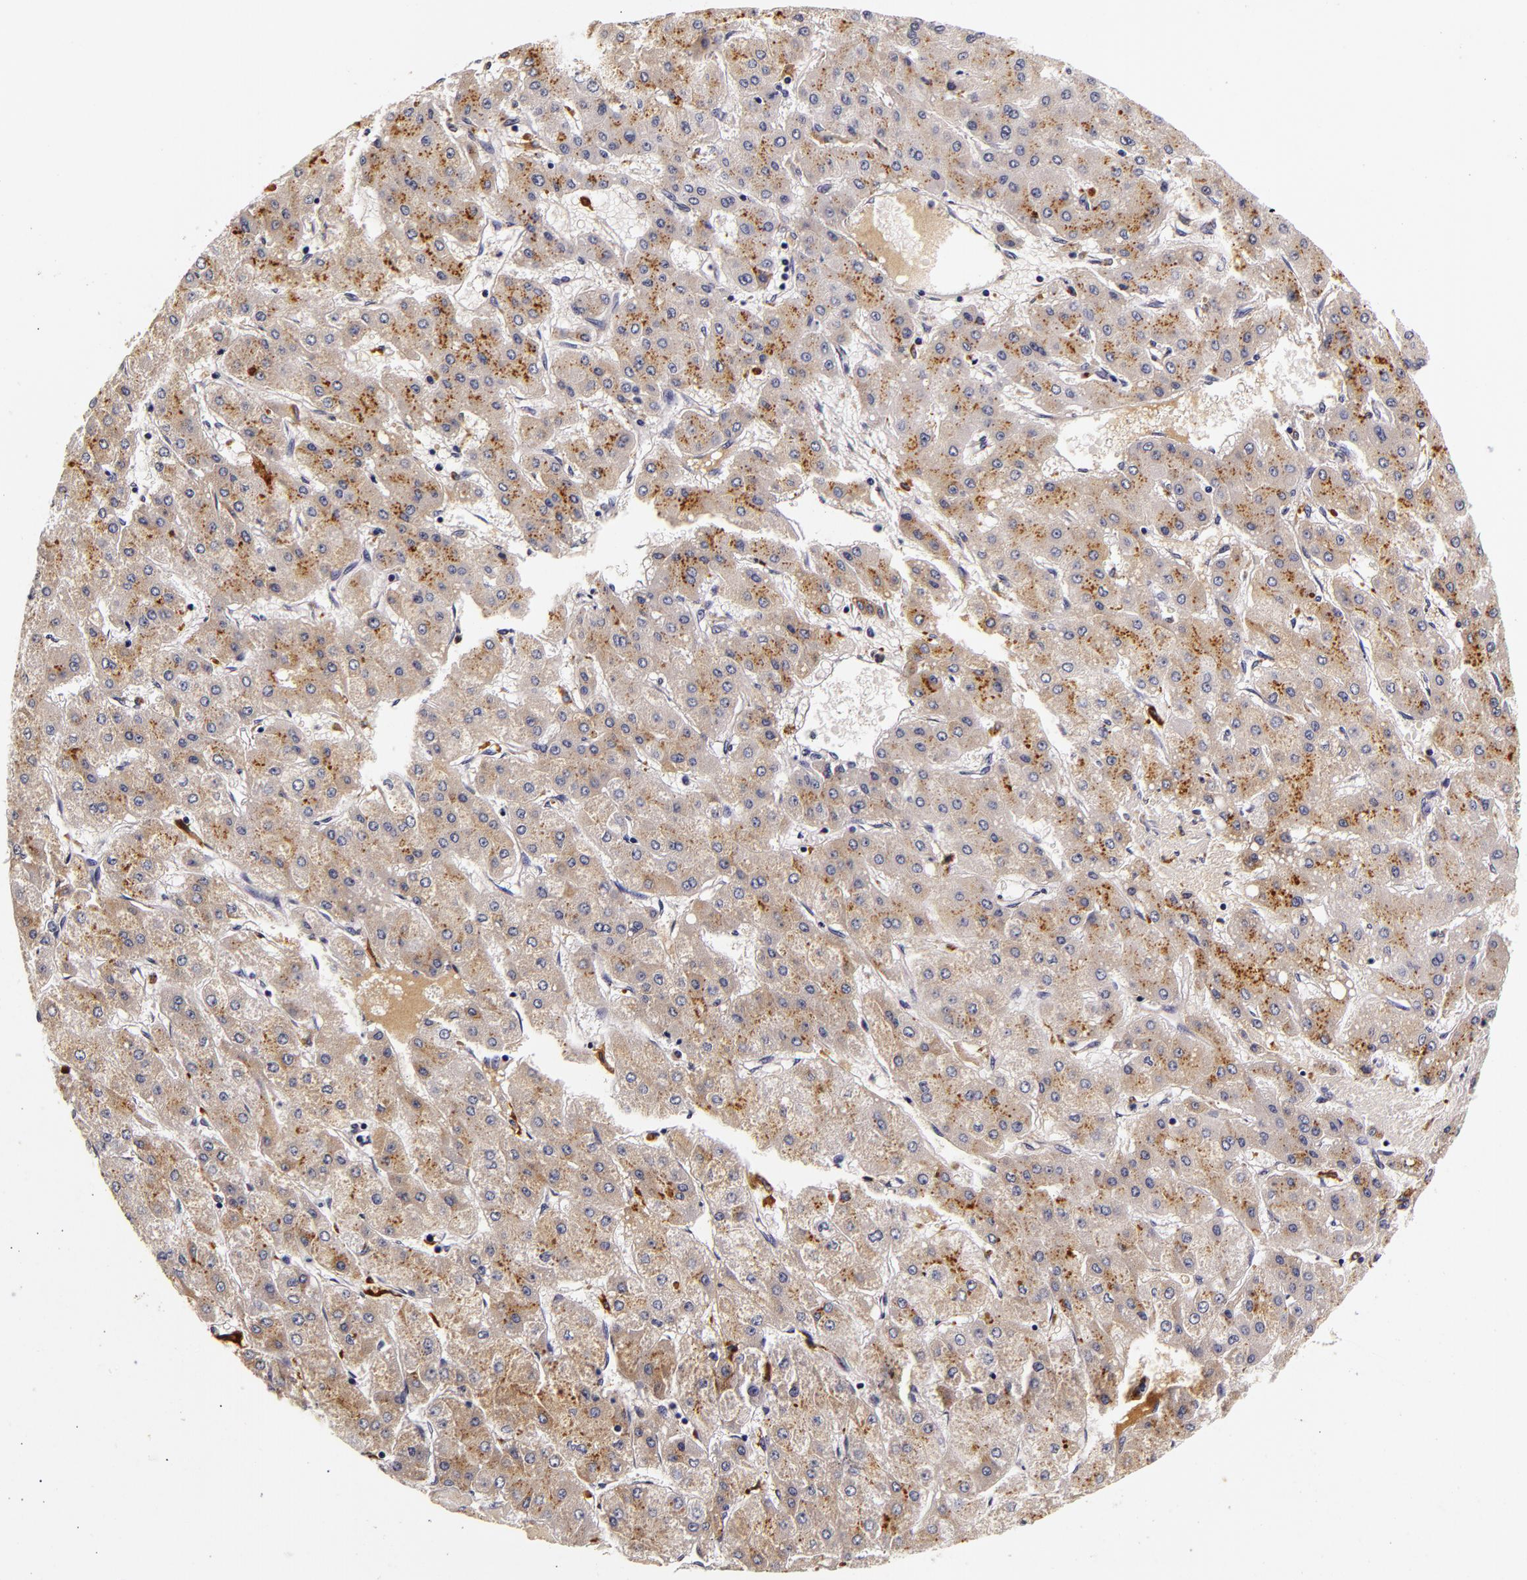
{"staining": {"intensity": "weak", "quantity": ">75%", "location": "cytoplasmic/membranous"}, "tissue": "liver cancer", "cell_type": "Tumor cells", "image_type": "cancer", "snomed": [{"axis": "morphology", "description": "Carcinoma, Hepatocellular, NOS"}, {"axis": "topography", "description": "Liver"}], "caption": "Immunohistochemistry of human liver cancer (hepatocellular carcinoma) reveals low levels of weak cytoplasmic/membranous positivity in approximately >75% of tumor cells. (DAB IHC, brown staining for protein, blue staining for nuclei).", "gene": "LGALS3BP", "patient": {"sex": "female", "age": 52}}